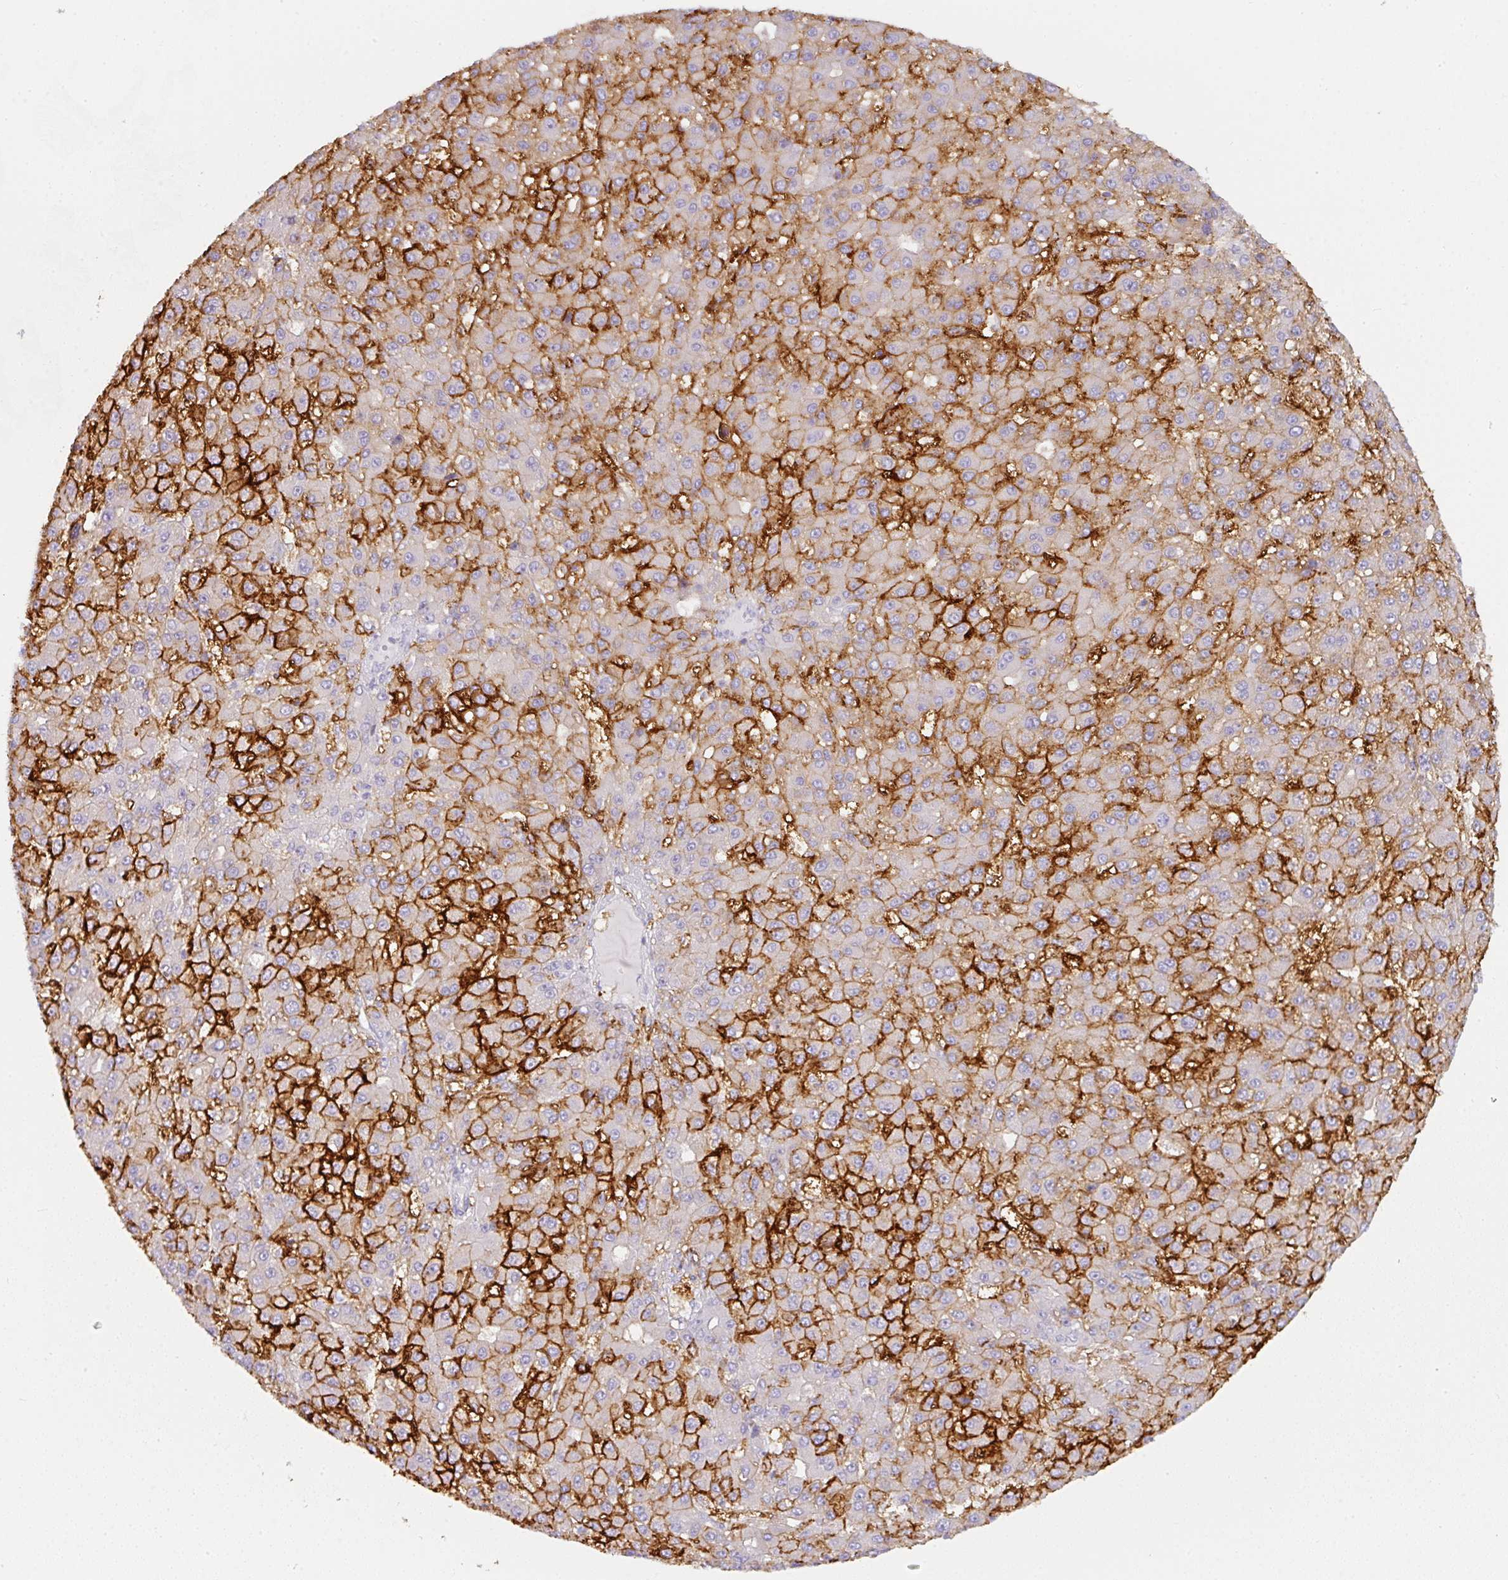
{"staining": {"intensity": "strong", "quantity": "25%-75%", "location": "cytoplasmic/membranous"}, "tissue": "liver cancer", "cell_type": "Tumor cells", "image_type": "cancer", "snomed": [{"axis": "morphology", "description": "Carcinoma, Hepatocellular, NOS"}, {"axis": "topography", "description": "Liver"}], "caption": "Strong cytoplasmic/membranous positivity is present in about 25%-75% of tumor cells in liver cancer.", "gene": "SLC2A2", "patient": {"sex": "male", "age": 67}}